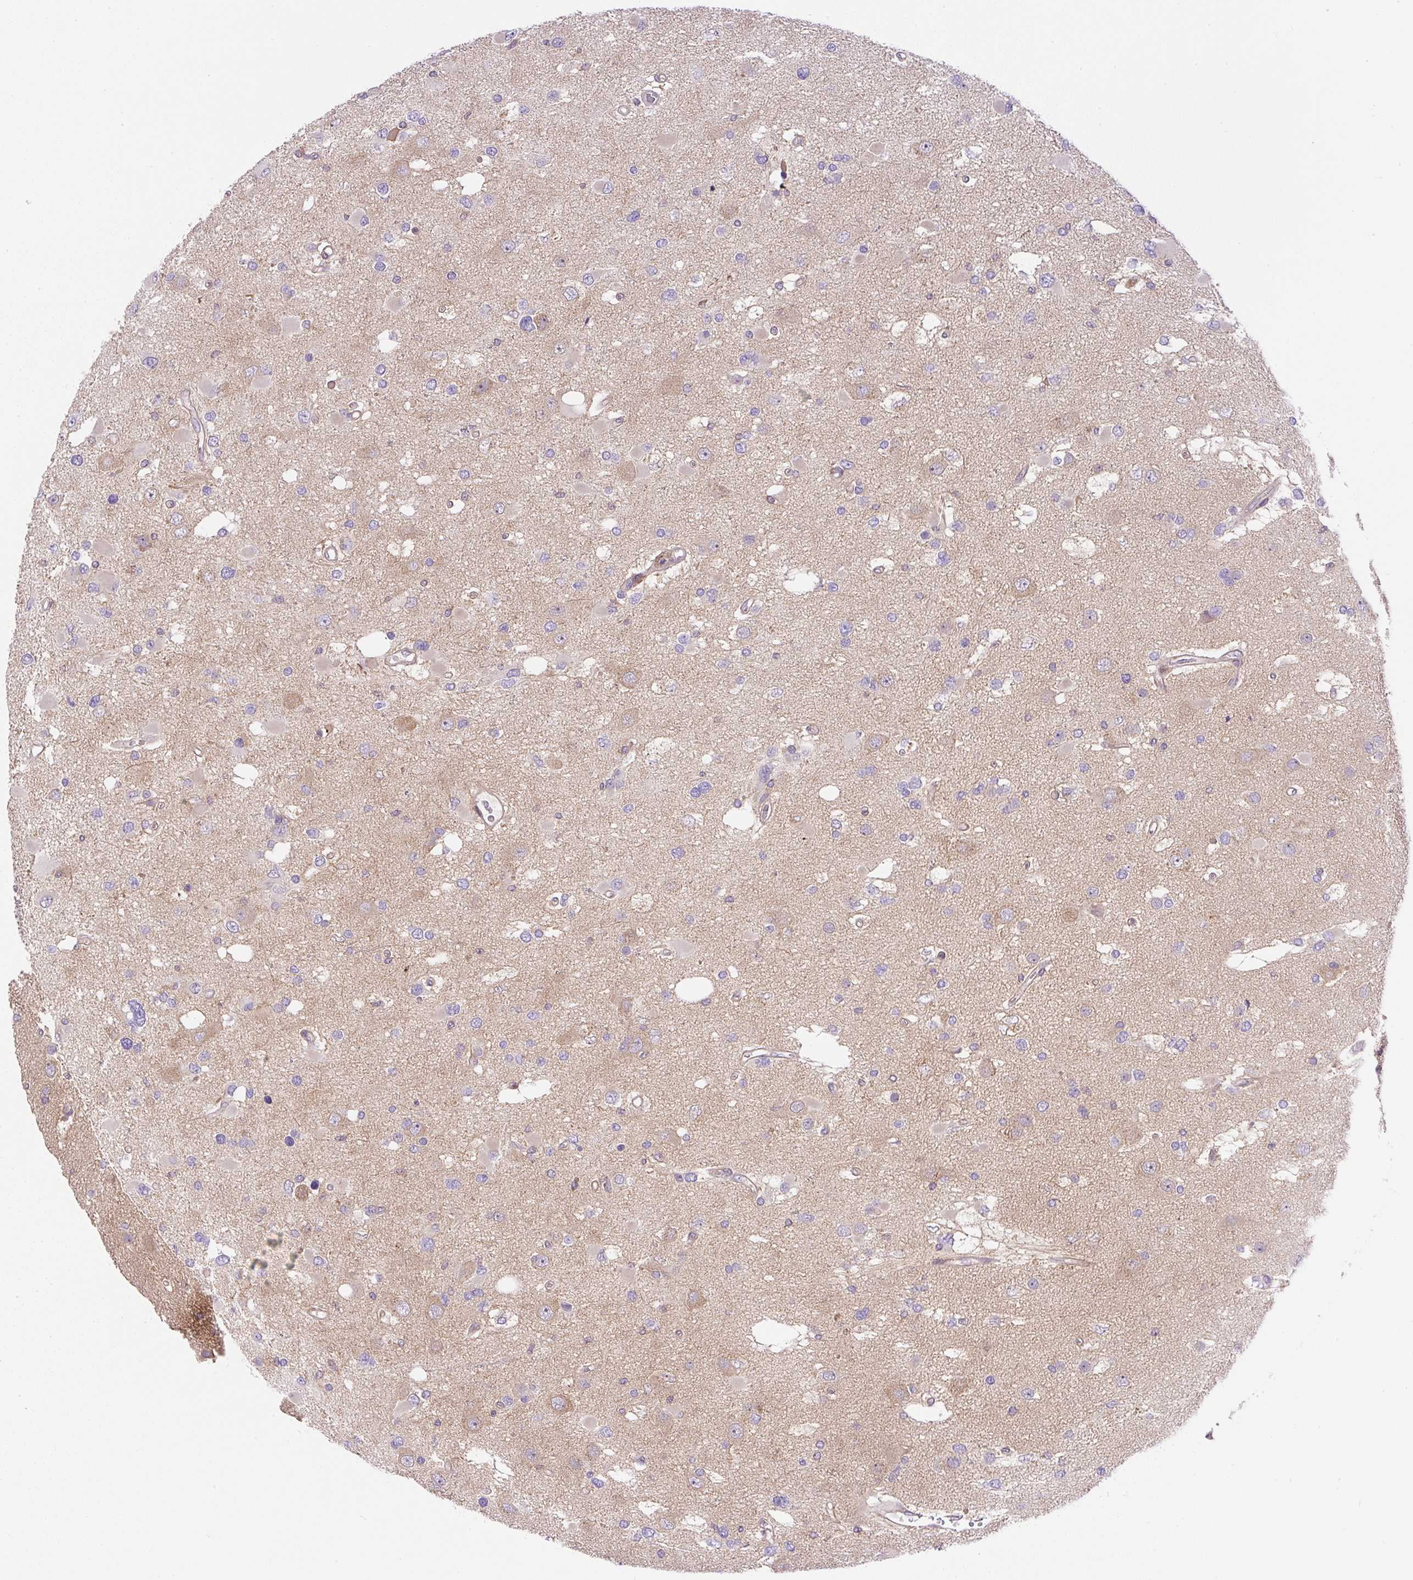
{"staining": {"intensity": "negative", "quantity": "none", "location": "none"}, "tissue": "glioma", "cell_type": "Tumor cells", "image_type": "cancer", "snomed": [{"axis": "morphology", "description": "Glioma, malignant, High grade"}, {"axis": "topography", "description": "Brain"}], "caption": "Immunohistochemistry (IHC) histopathology image of neoplastic tissue: human glioma stained with DAB (3,3'-diaminobenzidine) reveals no significant protein positivity in tumor cells. (Stains: DAB (3,3'-diaminobenzidine) IHC with hematoxylin counter stain, Microscopy: brightfield microscopy at high magnification).", "gene": "CCDC28A", "patient": {"sex": "male", "age": 53}}